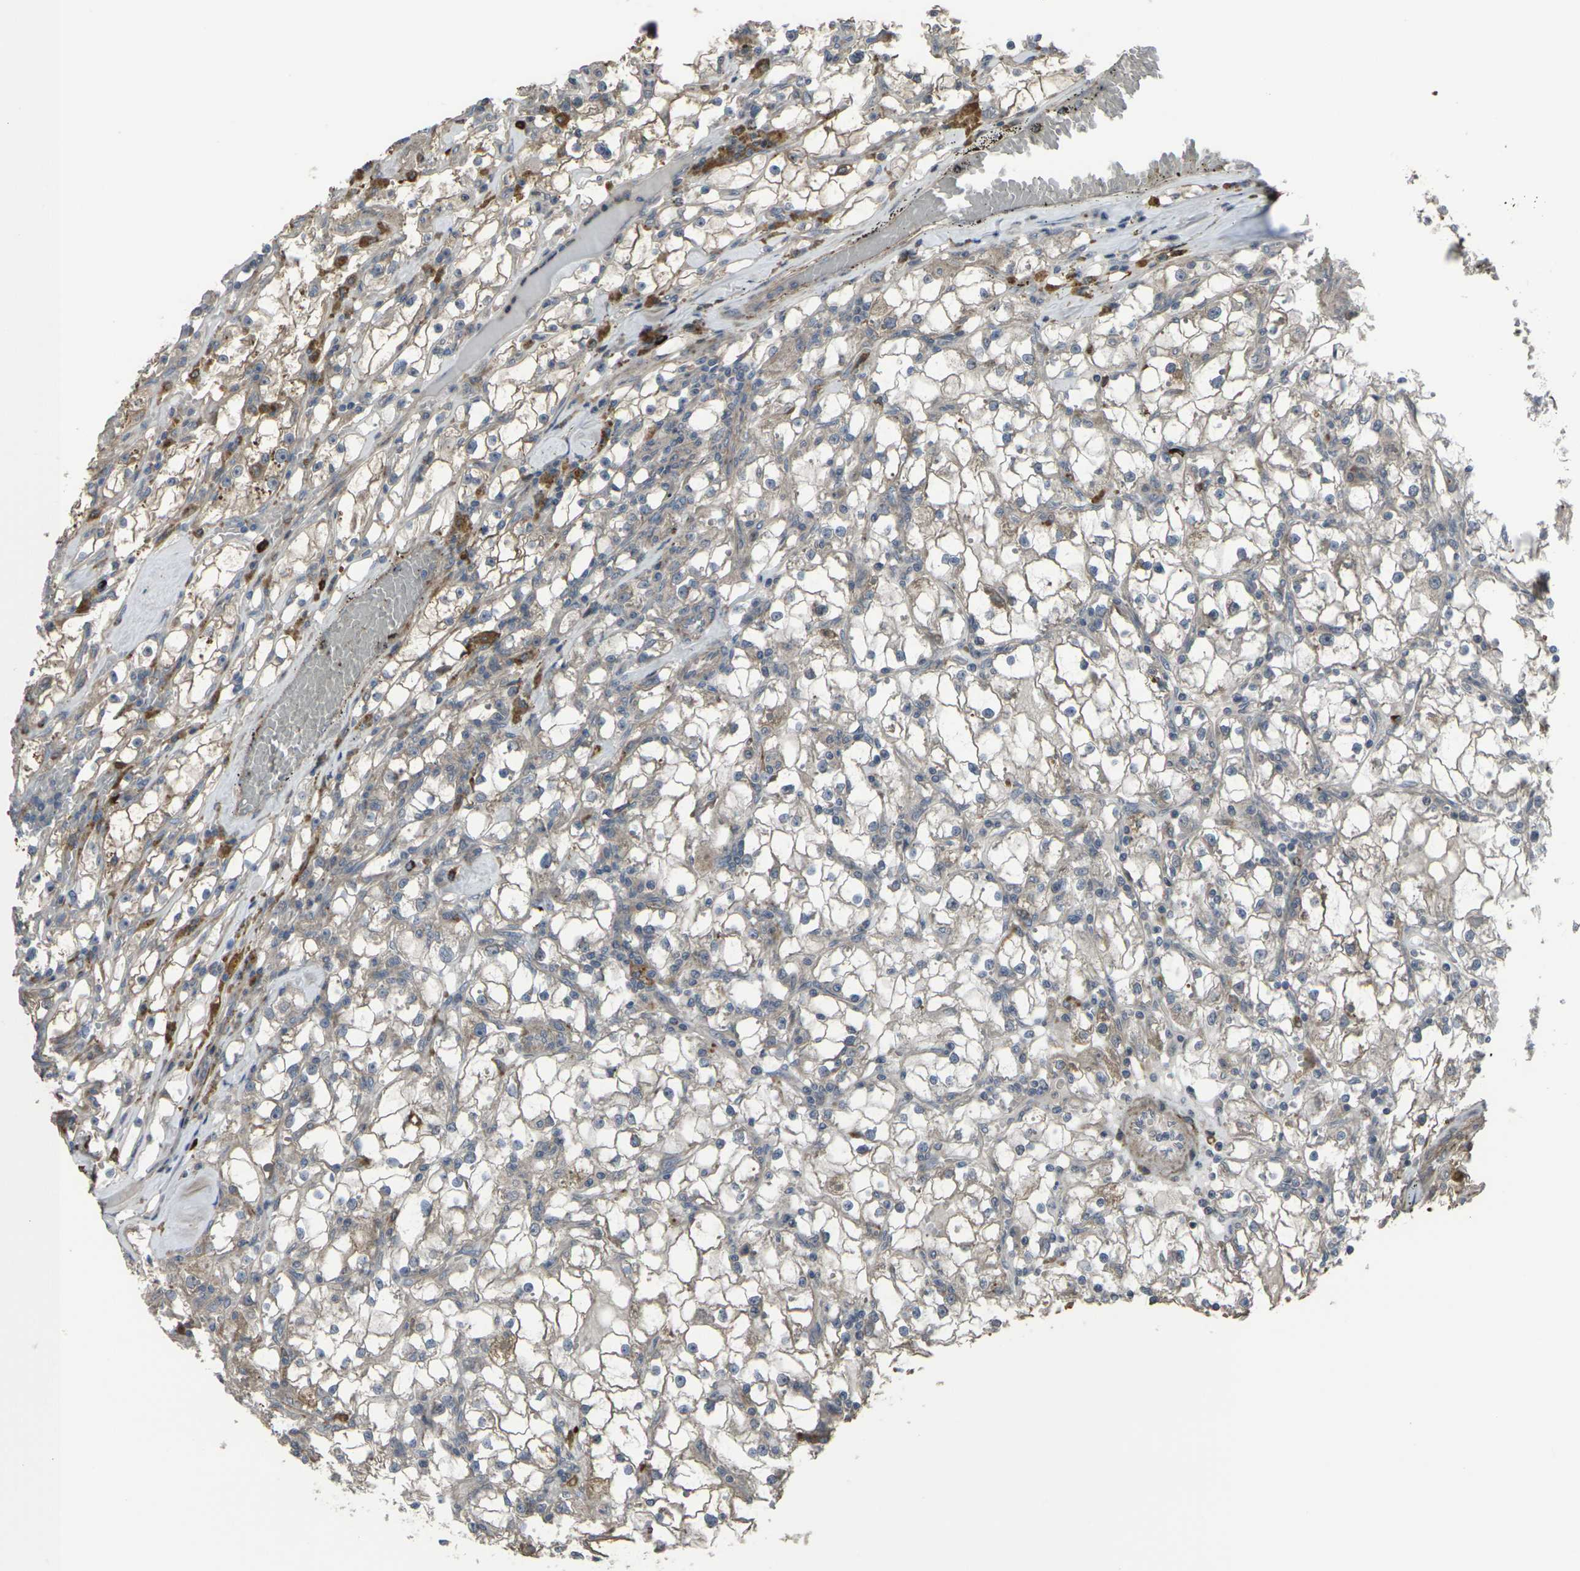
{"staining": {"intensity": "weak", "quantity": ">75%", "location": "cytoplasmic/membranous"}, "tissue": "renal cancer", "cell_type": "Tumor cells", "image_type": "cancer", "snomed": [{"axis": "morphology", "description": "Adenocarcinoma, NOS"}, {"axis": "topography", "description": "Kidney"}], "caption": "IHC photomicrograph of neoplastic tissue: adenocarcinoma (renal) stained using immunohistochemistry (IHC) shows low levels of weak protein expression localized specifically in the cytoplasmic/membranous of tumor cells, appearing as a cytoplasmic/membranous brown color.", "gene": "CCR10", "patient": {"sex": "male", "age": 56}}